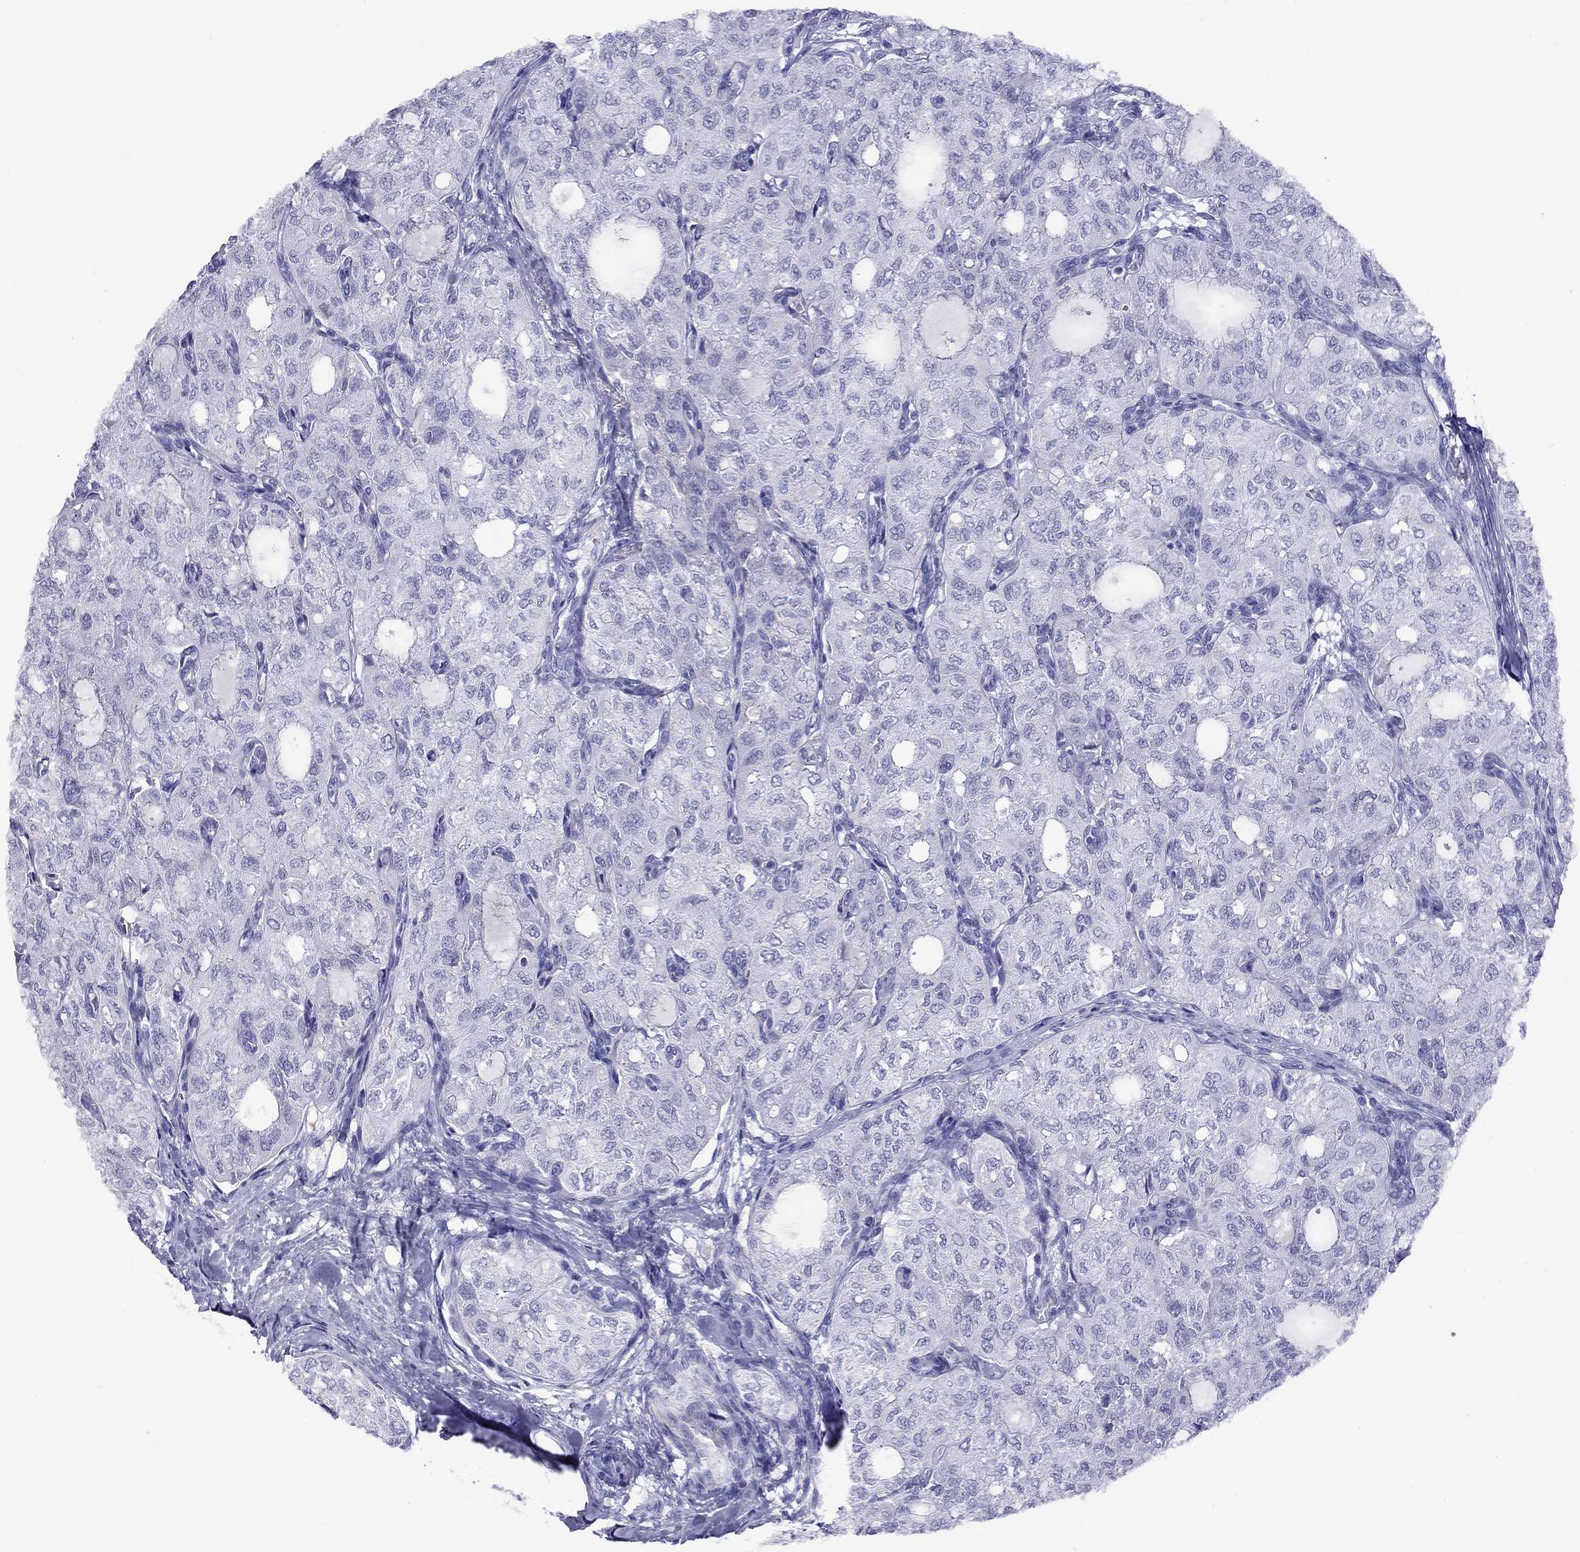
{"staining": {"intensity": "negative", "quantity": "none", "location": "none"}, "tissue": "thyroid cancer", "cell_type": "Tumor cells", "image_type": "cancer", "snomed": [{"axis": "morphology", "description": "Follicular adenoma carcinoma, NOS"}, {"axis": "topography", "description": "Thyroid gland"}], "caption": "A micrograph of follicular adenoma carcinoma (thyroid) stained for a protein shows no brown staining in tumor cells.", "gene": "SLC30A8", "patient": {"sex": "male", "age": 75}}